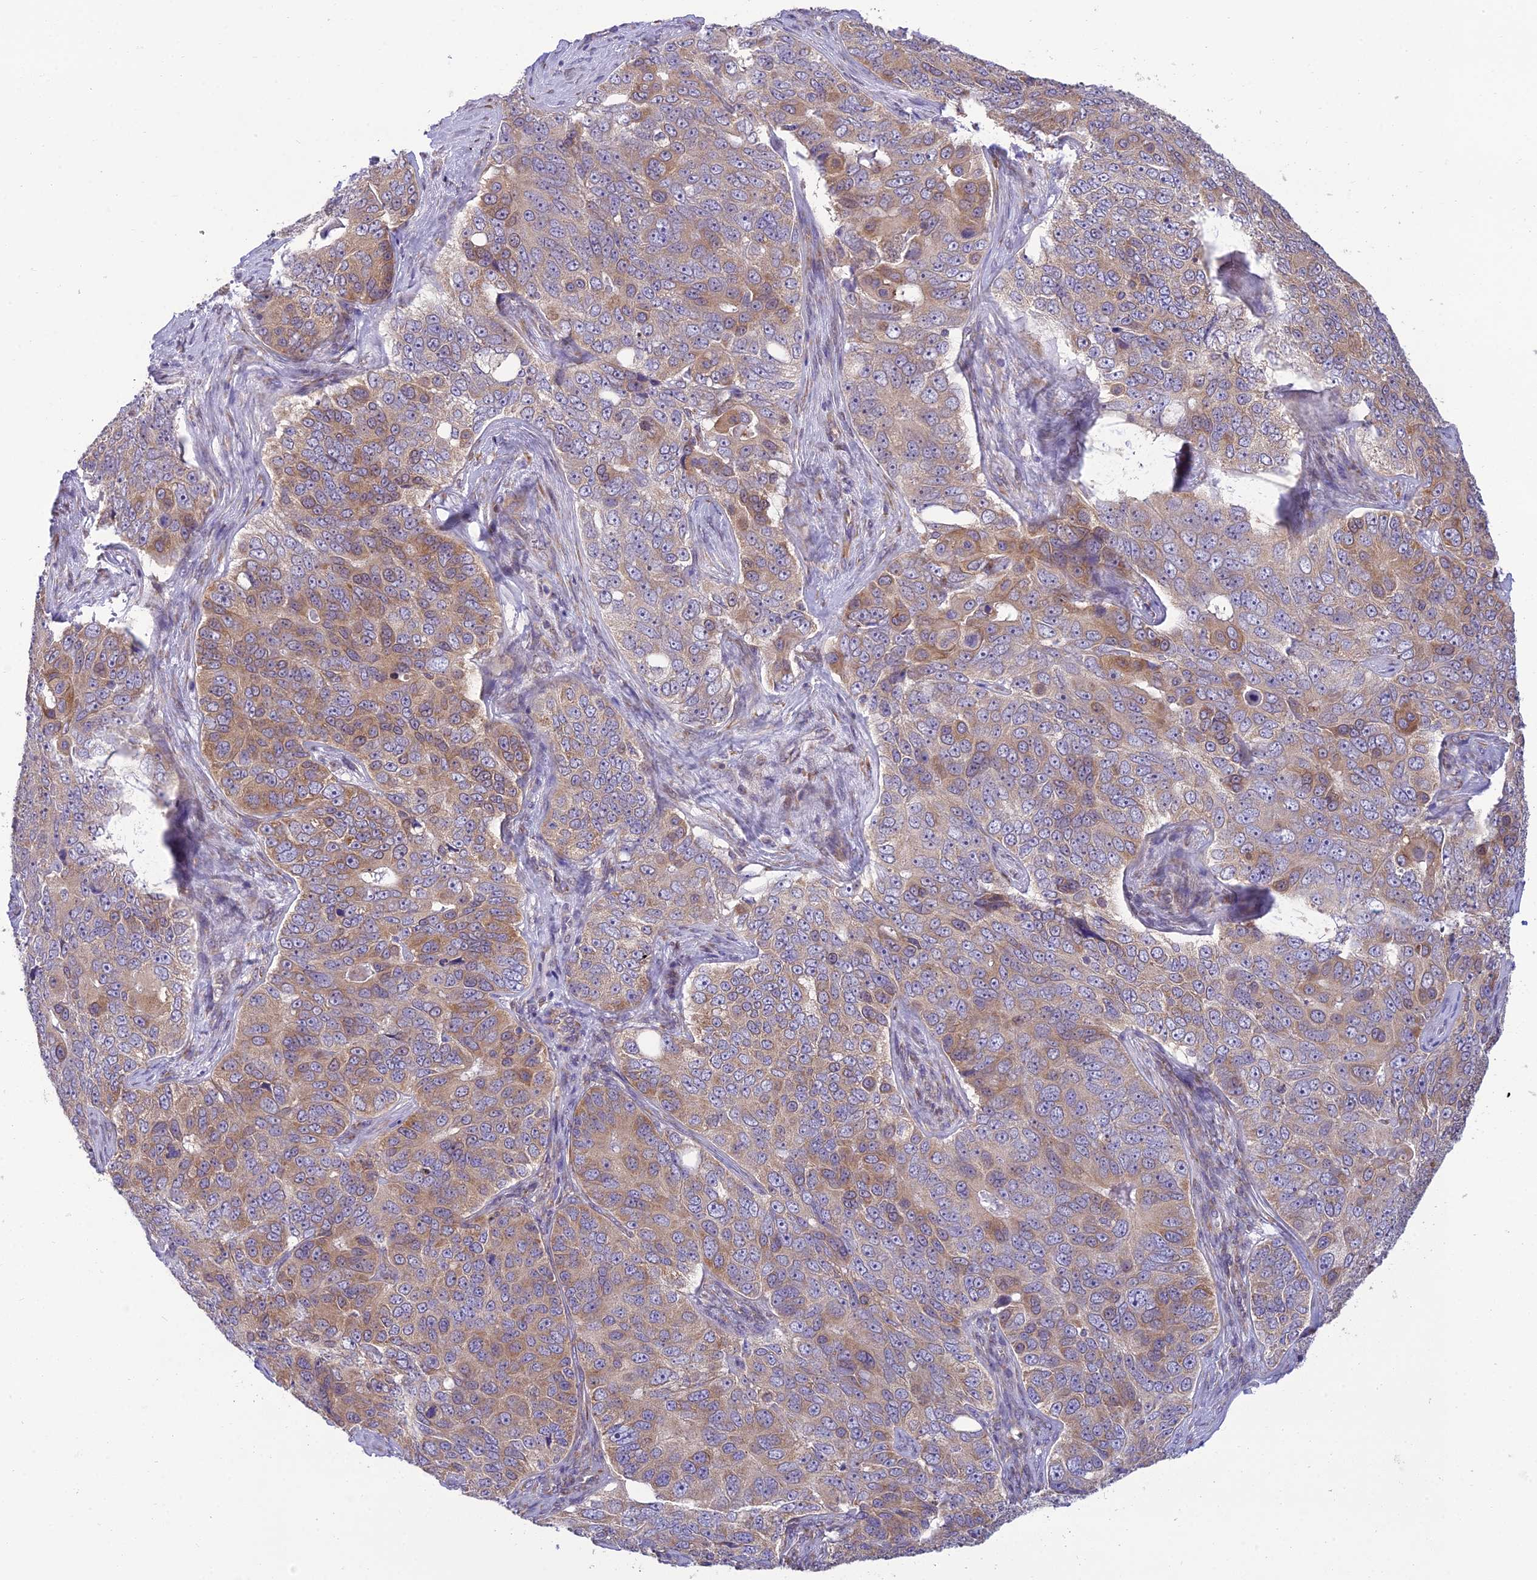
{"staining": {"intensity": "moderate", "quantity": "25%-75%", "location": "cytoplasmic/membranous"}, "tissue": "ovarian cancer", "cell_type": "Tumor cells", "image_type": "cancer", "snomed": [{"axis": "morphology", "description": "Carcinoma, endometroid"}, {"axis": "topography", "description": "Ovary"}], "caption": "Immunohistochemistry (IHC) image of ovarian endometroid carcinoma stained for a protein (brown), which displays medium levels of moderate cytoplasmic/membranous positivity in about 25%-75% of tumor cells.", "gene": "CLCN7", "patient": {"sex": "female", "age": 51}}